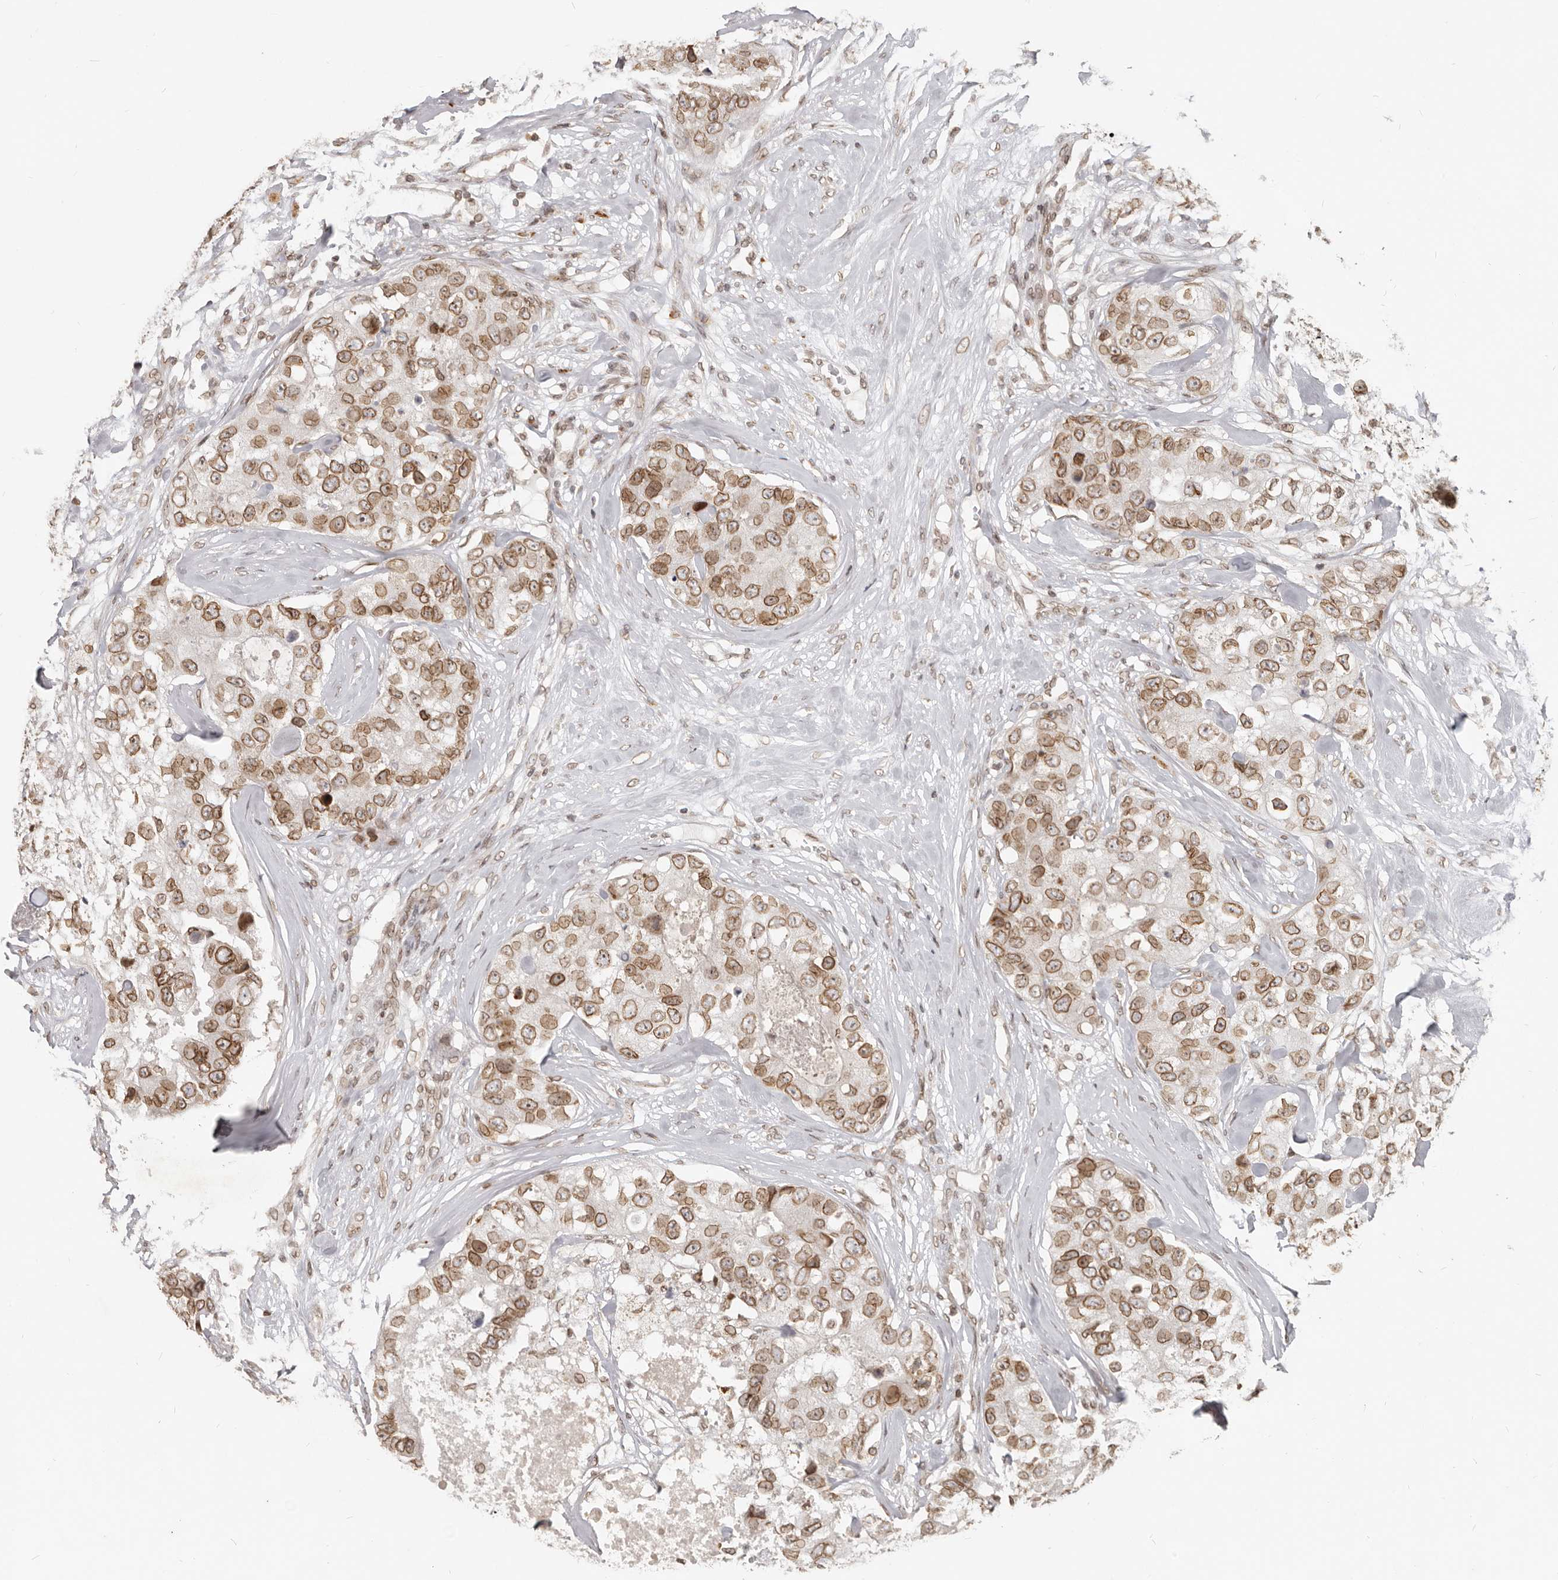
{"staining": {"intensity": "moderate", "quantity": ">75%", "location": "cytoplasmic/membranous,nuclear"}, "tissue": "breast cancer", "cell_type": "Tumor cells", "image_type": "cancer", "snomed": [{"axis": "morphology", "description": "Duct carcinoma"}, {"axis": "topography", "description": "Breast"}], "caption": "Immunohistochemistry (DAB (3,3'-diaminobenzidine)) staining of human breast cancer (intraductal carcinoma) displays moderate cytoplasmic/membranous and nuclear protein staining in about >75% of tumor cells. (Stains: DAB (3,3'-diaminobenzidine) in brown, nuclei in blue, Microscopy: brightfield microscopy at high magnification).", "gene": "NUP153", "patient": {"sex": "female", "age": 62}}